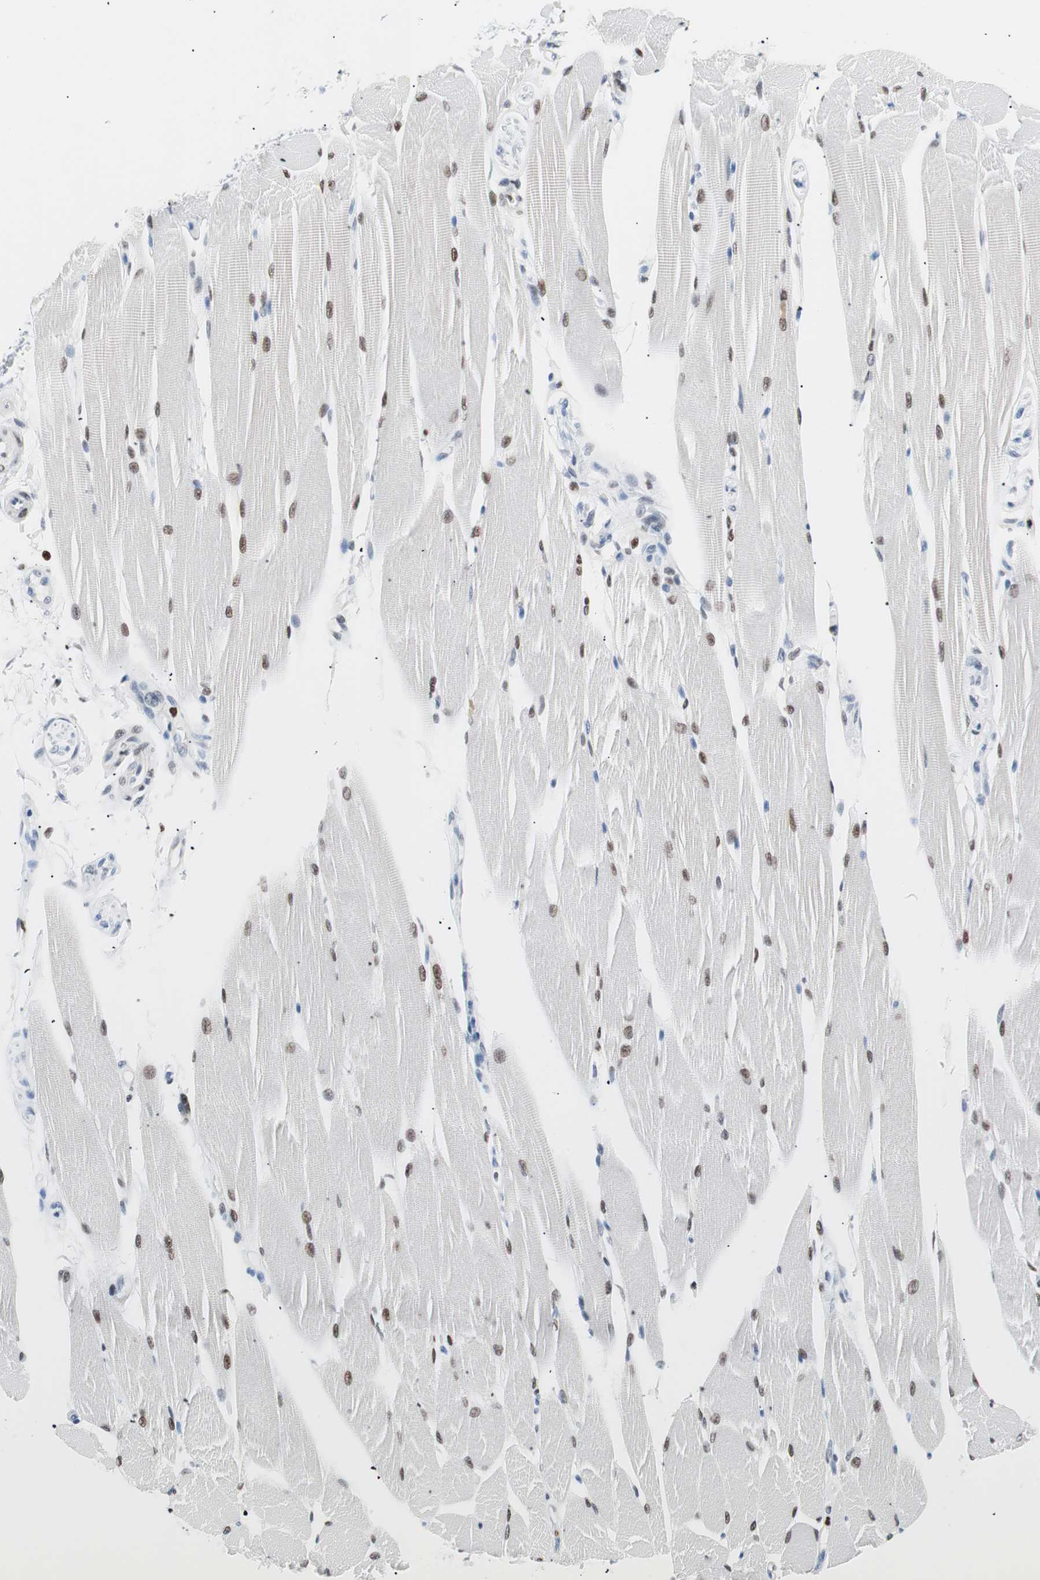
{"staining": {"intensity": "strong", "quantity": ">75%", "location": "nuclear"}, "tissue": "skeletal muscle", "cell_type": "Myocytes", "image_type": "normal", "snomed": [{"axis": "morphology", "description": "Normal tissue, NOS"}, {"axis": "topography", "description": "Skeletal muscle"}, {"axis": "topography", "description": "Peripheral nerve tissue"}], "caption": "Skeletal muscle stained with DAB immunohistochemistry shows high levels of strong nuclear positivity in about >75% of myocytes.", "gene": "CEBPB", "patient": {"sex": "female", "age": 84}}